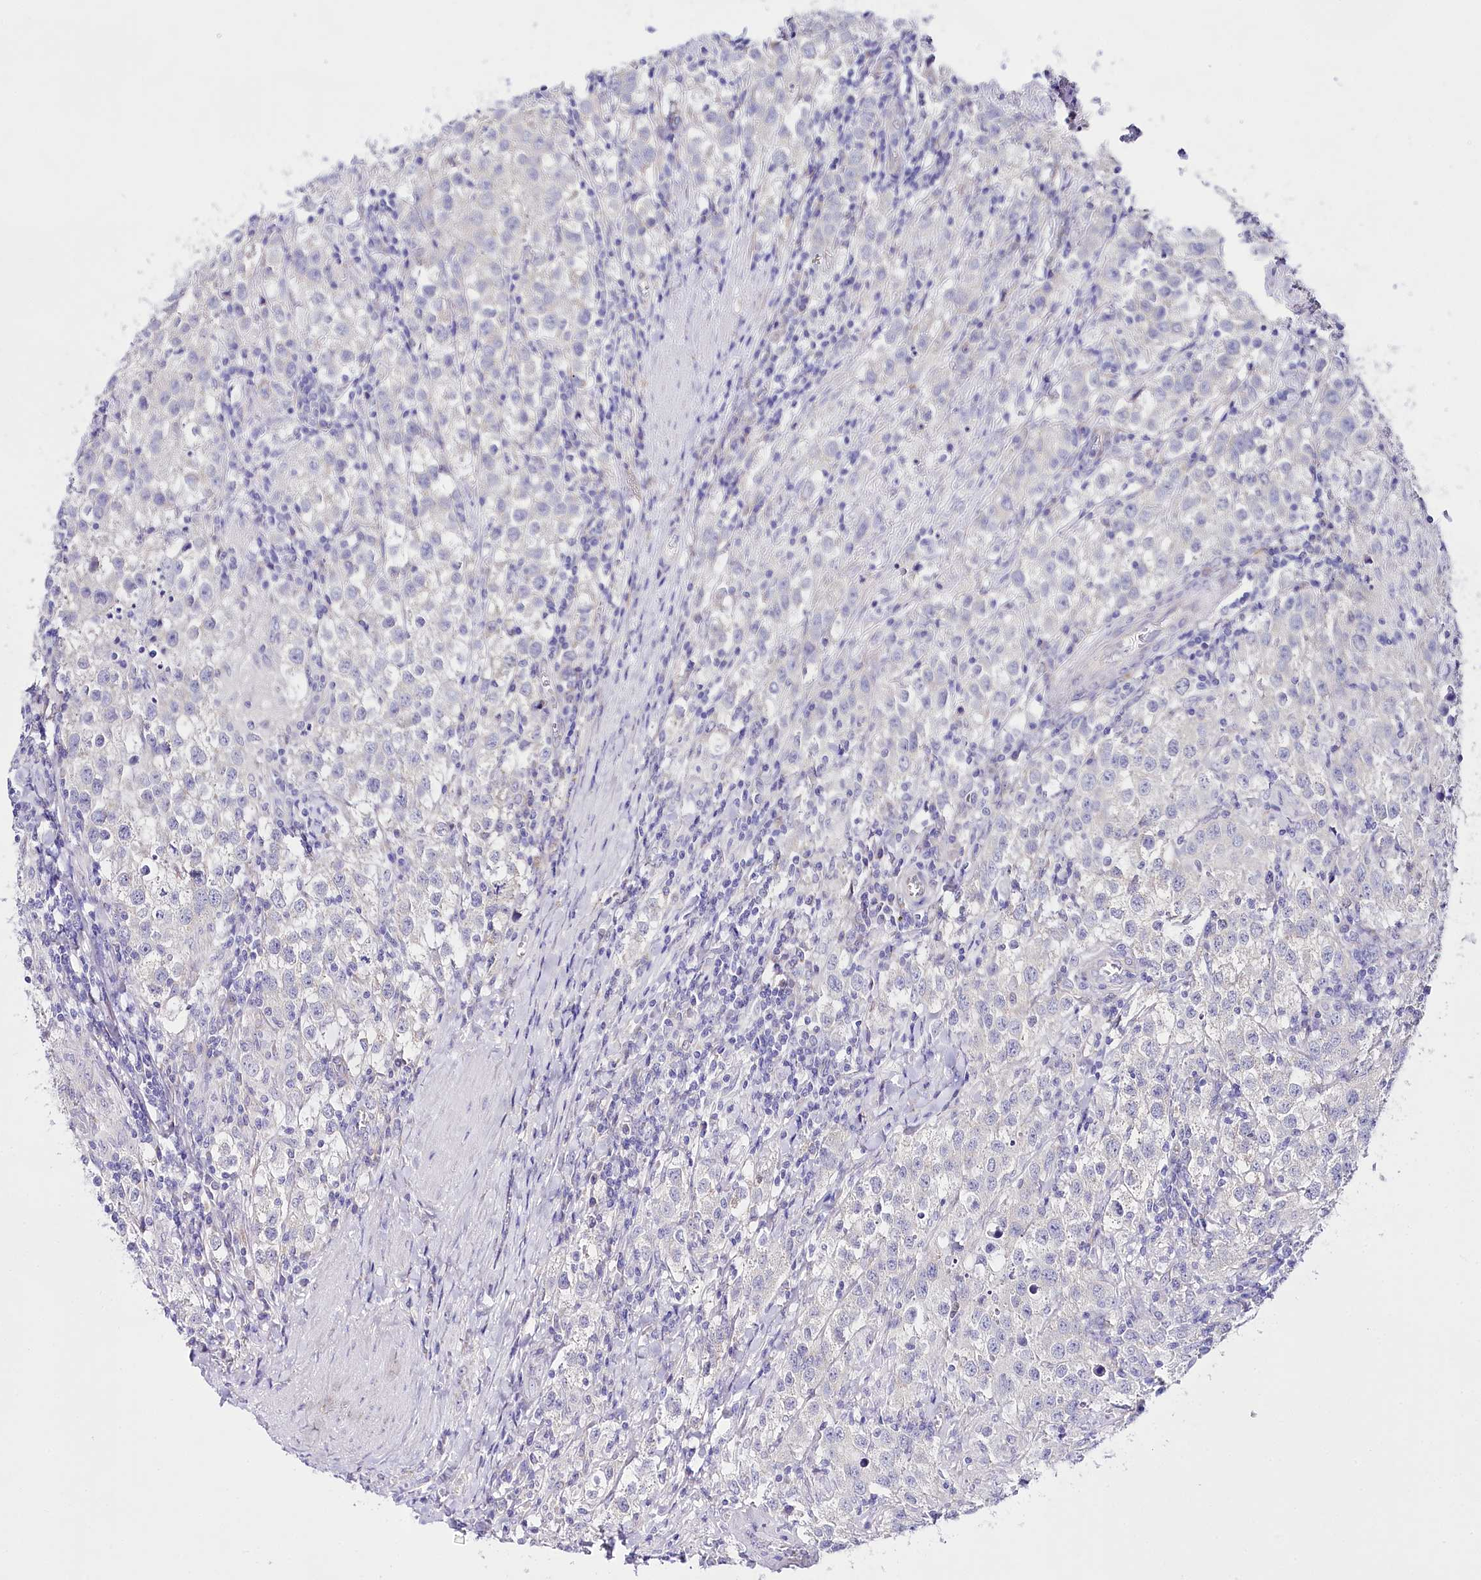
{"staining": {"intensity": "negative", "quantity": "none", "location": "none"}, "tissue": "testis cancer", "cell_type": "Tumor cells", "image_type": "cancer", "snomed": [{"axis": "morphology", "description": "Seminoma, NOS"}, {"axis": "morphology", "description": "Carcinoma, Embryonal, NOS"}, {"axis": "topography", "description": "Testis"}], "caption": "Immunohistochemistry of human seminoma (testis) demonstrates no expression in tumor cells.", "gene": "CSN3", "patient": {"sex": "male", "age": 43}}